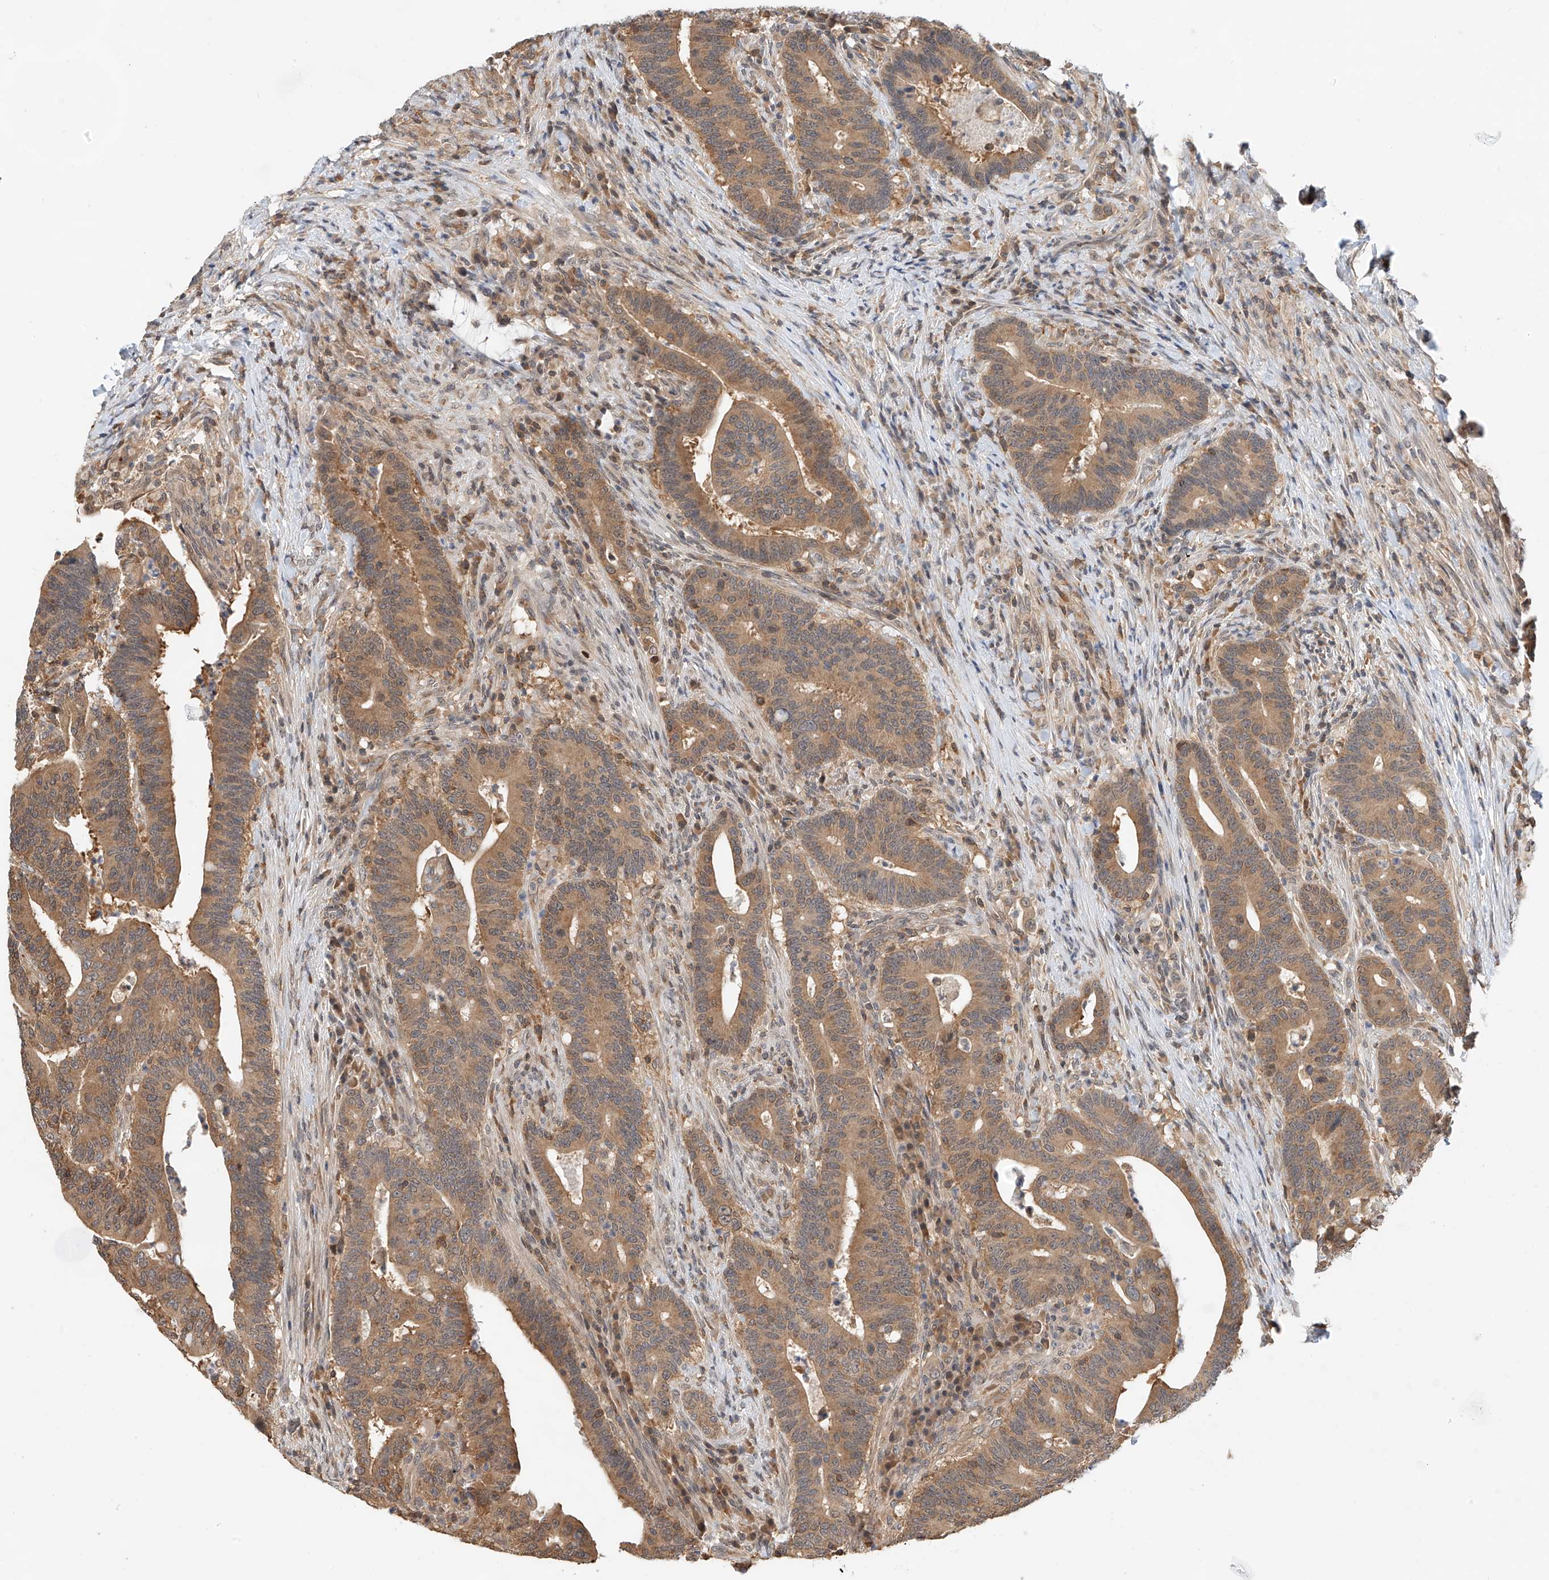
{"staining": {"intensity": "moderate", "quantity": ">75%", "location": "cytoplasmic/membranous"}, "tissue": "colorectal cancer", "cell_type": "Tumor cells", "image_type": "cancer", "snomed": [{"axis": "morphology", "description": "Adenocarcinoma, NOS"}, {"axis": "topography", "description": "Colon"}], "caption": "Protein expression analysis of colorectal cancer exhibits moderate cytoplasmic/membranous positivity in about >75% of tumor cells.", "gene": "PPA2", "patient": {"sex": "female", "age": 66}}